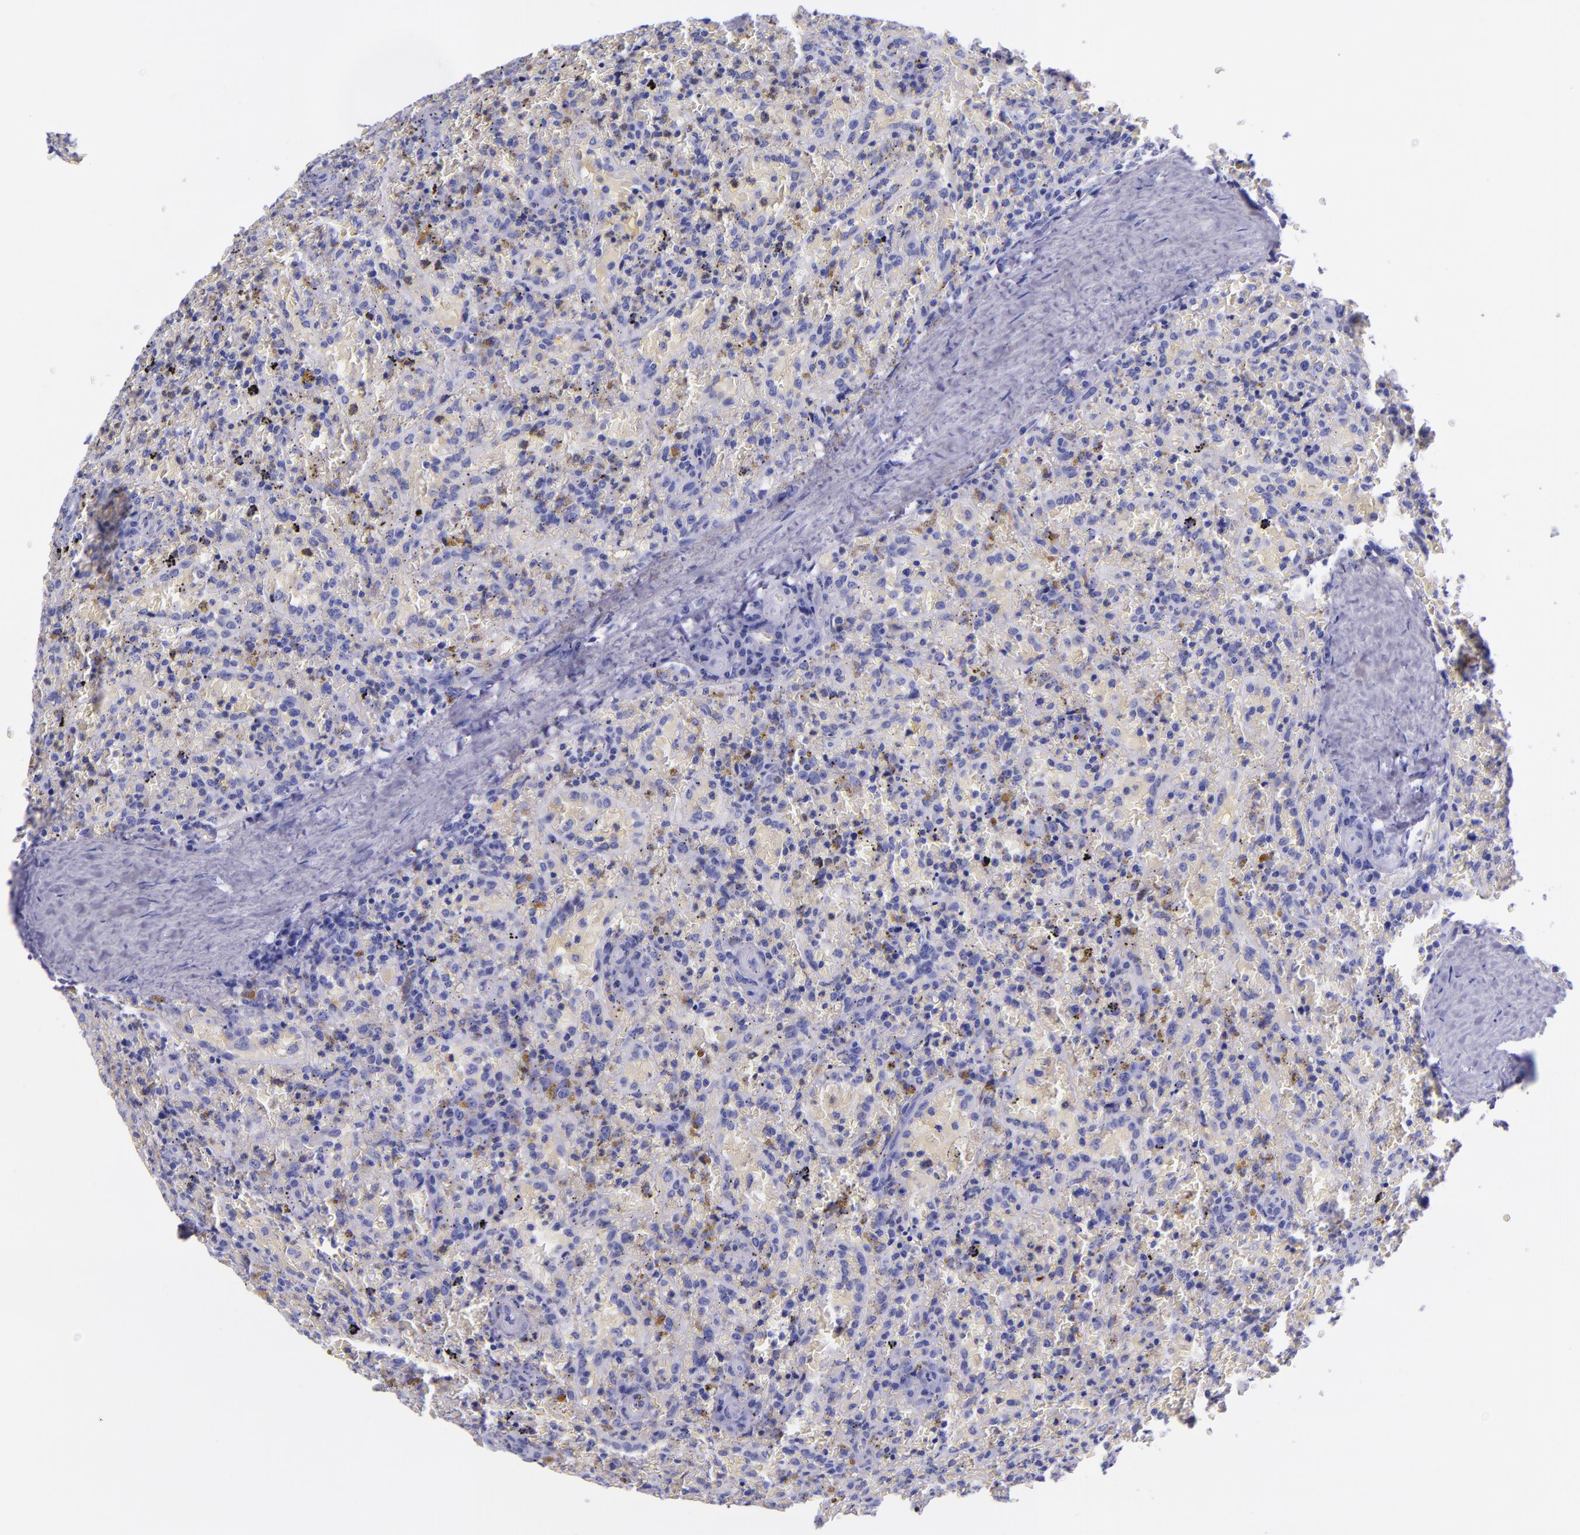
{"staining": {"intensity": "negative", "quantity": "none", "location": "none"}, "tissue": "lymphoma", "cell_type": "Tumor cells", "image_type": "cancer", "snomed": [{"axis": "morphology", "description": "Malignant lymphoma, non-Hodgkin's type, High grade"}, {"axis": "topography", "description": "Spleen"}, {"axis": "topography", "description": "Lymph node"}], "caption": "The micrograph shows no significant positivity in tumor cells of high-grade malignant lymphoma, non-Hodgkin's type.", "gene": "MBP", "patient": {"sex": "female", "age": 70}}